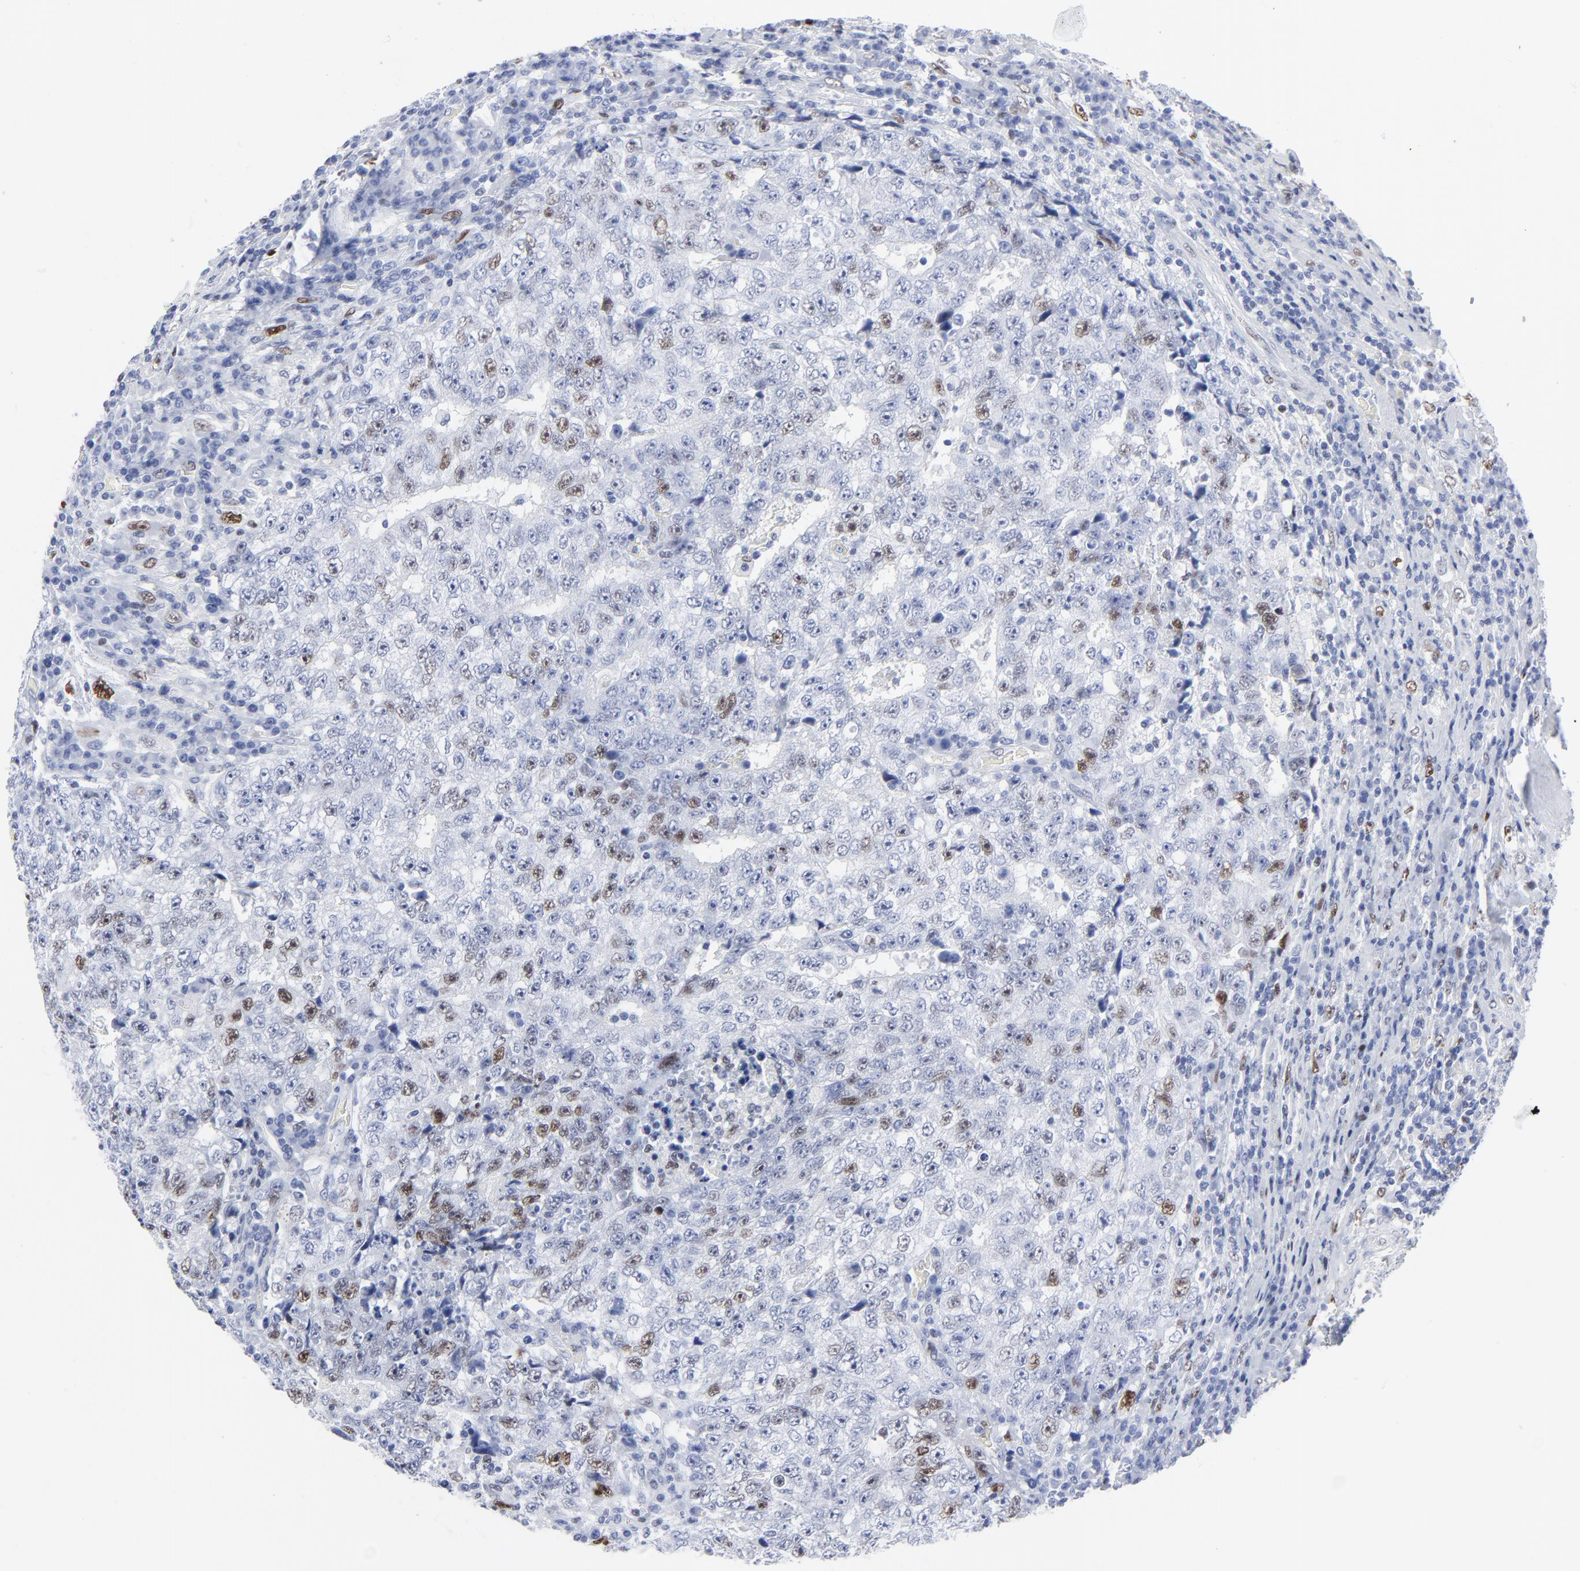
{"staining": {"intensity": "moderate", "quantity": "<25%", "location": "nuclear"}, "tissue": "testis cancer", "cell_type": "Tumor cells", "image_type": "cancer", "snomed": [{"axis": "morphology", "description": "Necrosis, NOS"}, {"axis": "morphology", "description": "Carcinoma, Embryonal, NOS"}, {"axis": "topography", "description": "Testis"}], "caption": "A brown stain highlights moderate nuclear staining of a protein in embryonal carcinoma (testis) tumor cells.", "gene": "JUN", "patient": {"sex": "male", "age": 19}}